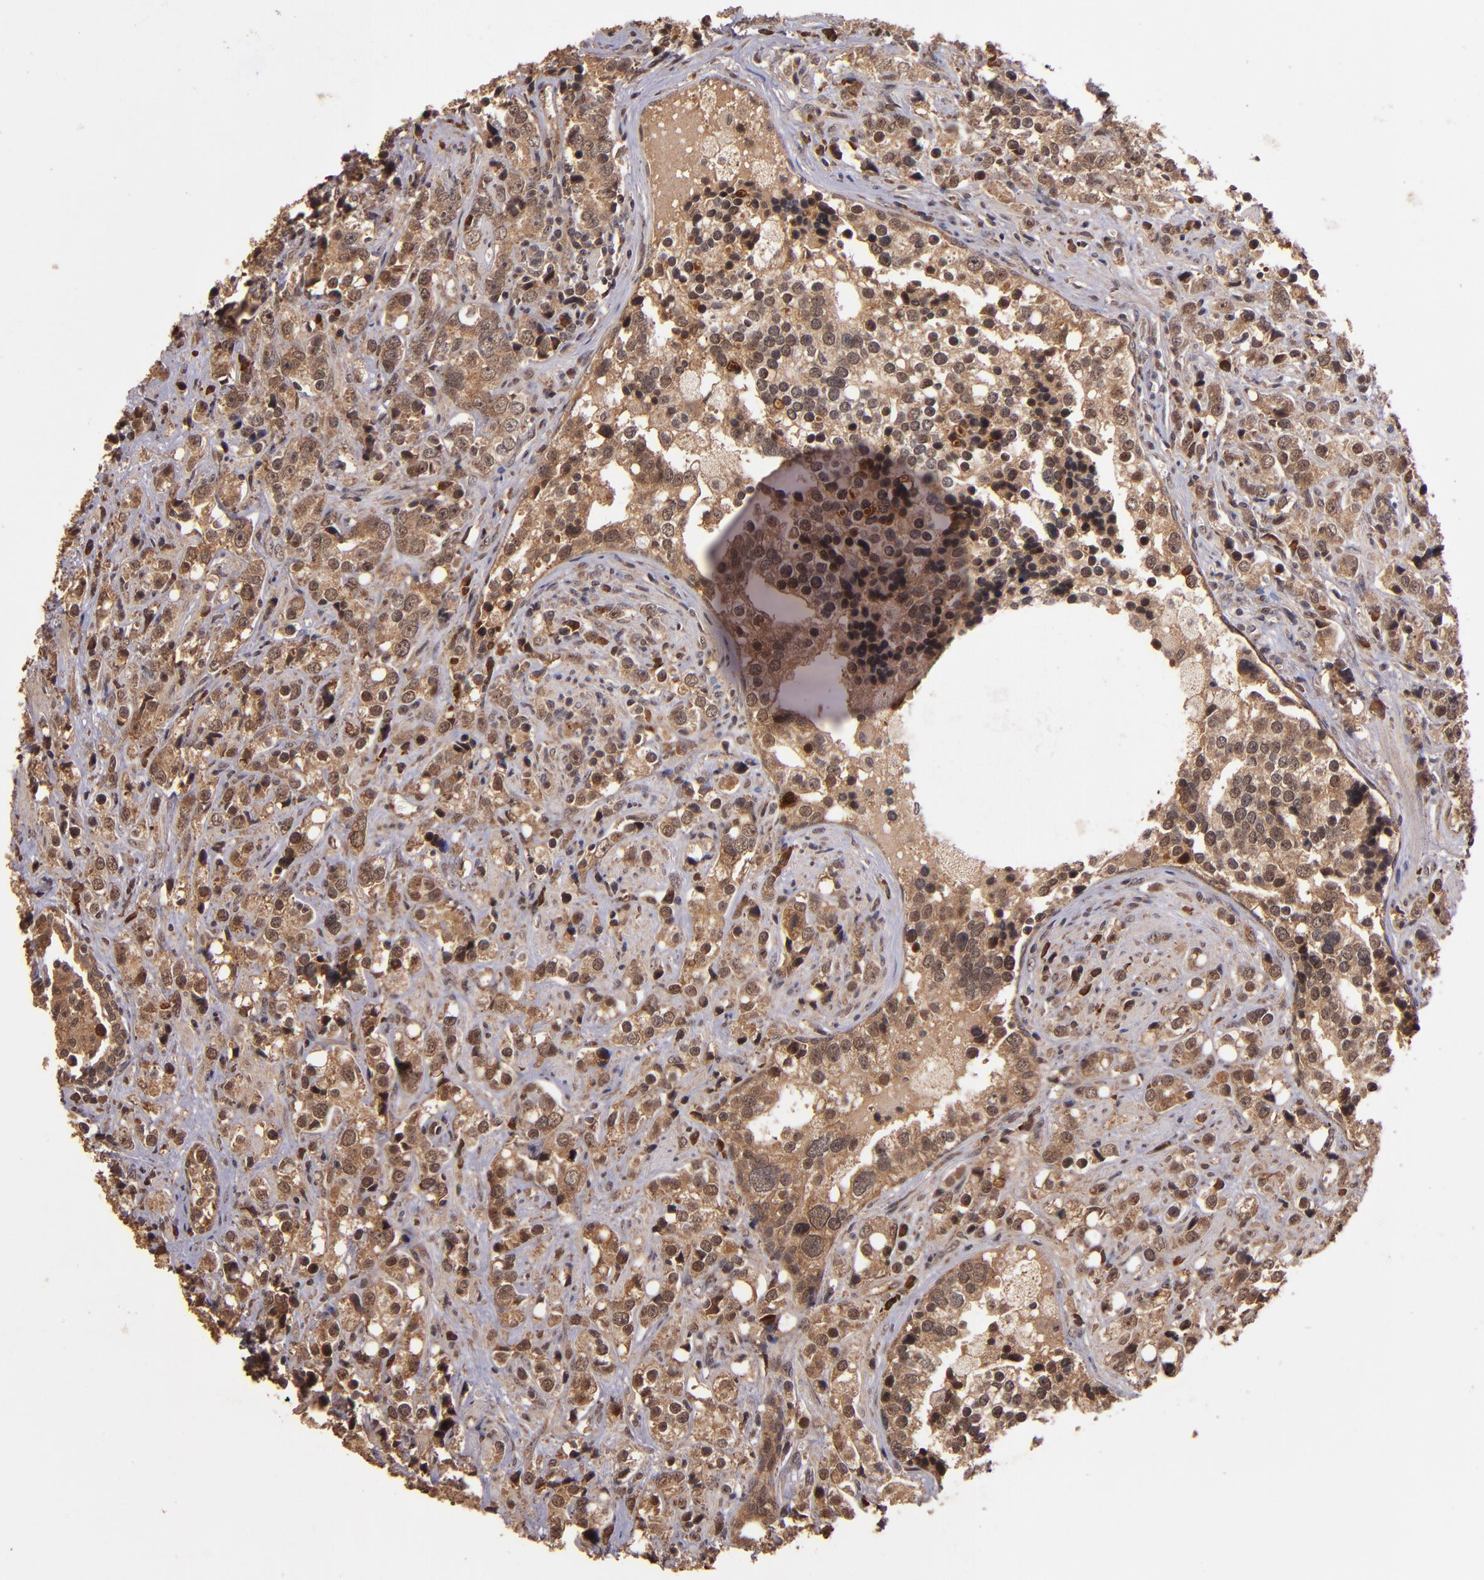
{"staining": {"intensity": "moderate", "quantity": ">75%", "location": "cytoplasmic/membranous"}, "tissue": "prostate cancer", "cell_type": "Tumor cells", "image_type": "cancer", "snomed": [{"axis": "morphology", "description": "Adenocarcinoma, High grade"}, {"axis": "topography", "description": "Prostate"}], "caption": "Protein expression by immunohistochemistry reveals moderate cytoplasmic/membranous staining in about >75% of tumor cells in prostate high-grade adenocarcinoma. The staining is performed using DAB brown chromogen to label protein expression. The nuclei are counter-stained blue using hematoxylin.", "gene": "RIOK3", "patient": {"sex": "male", "age": 71}}